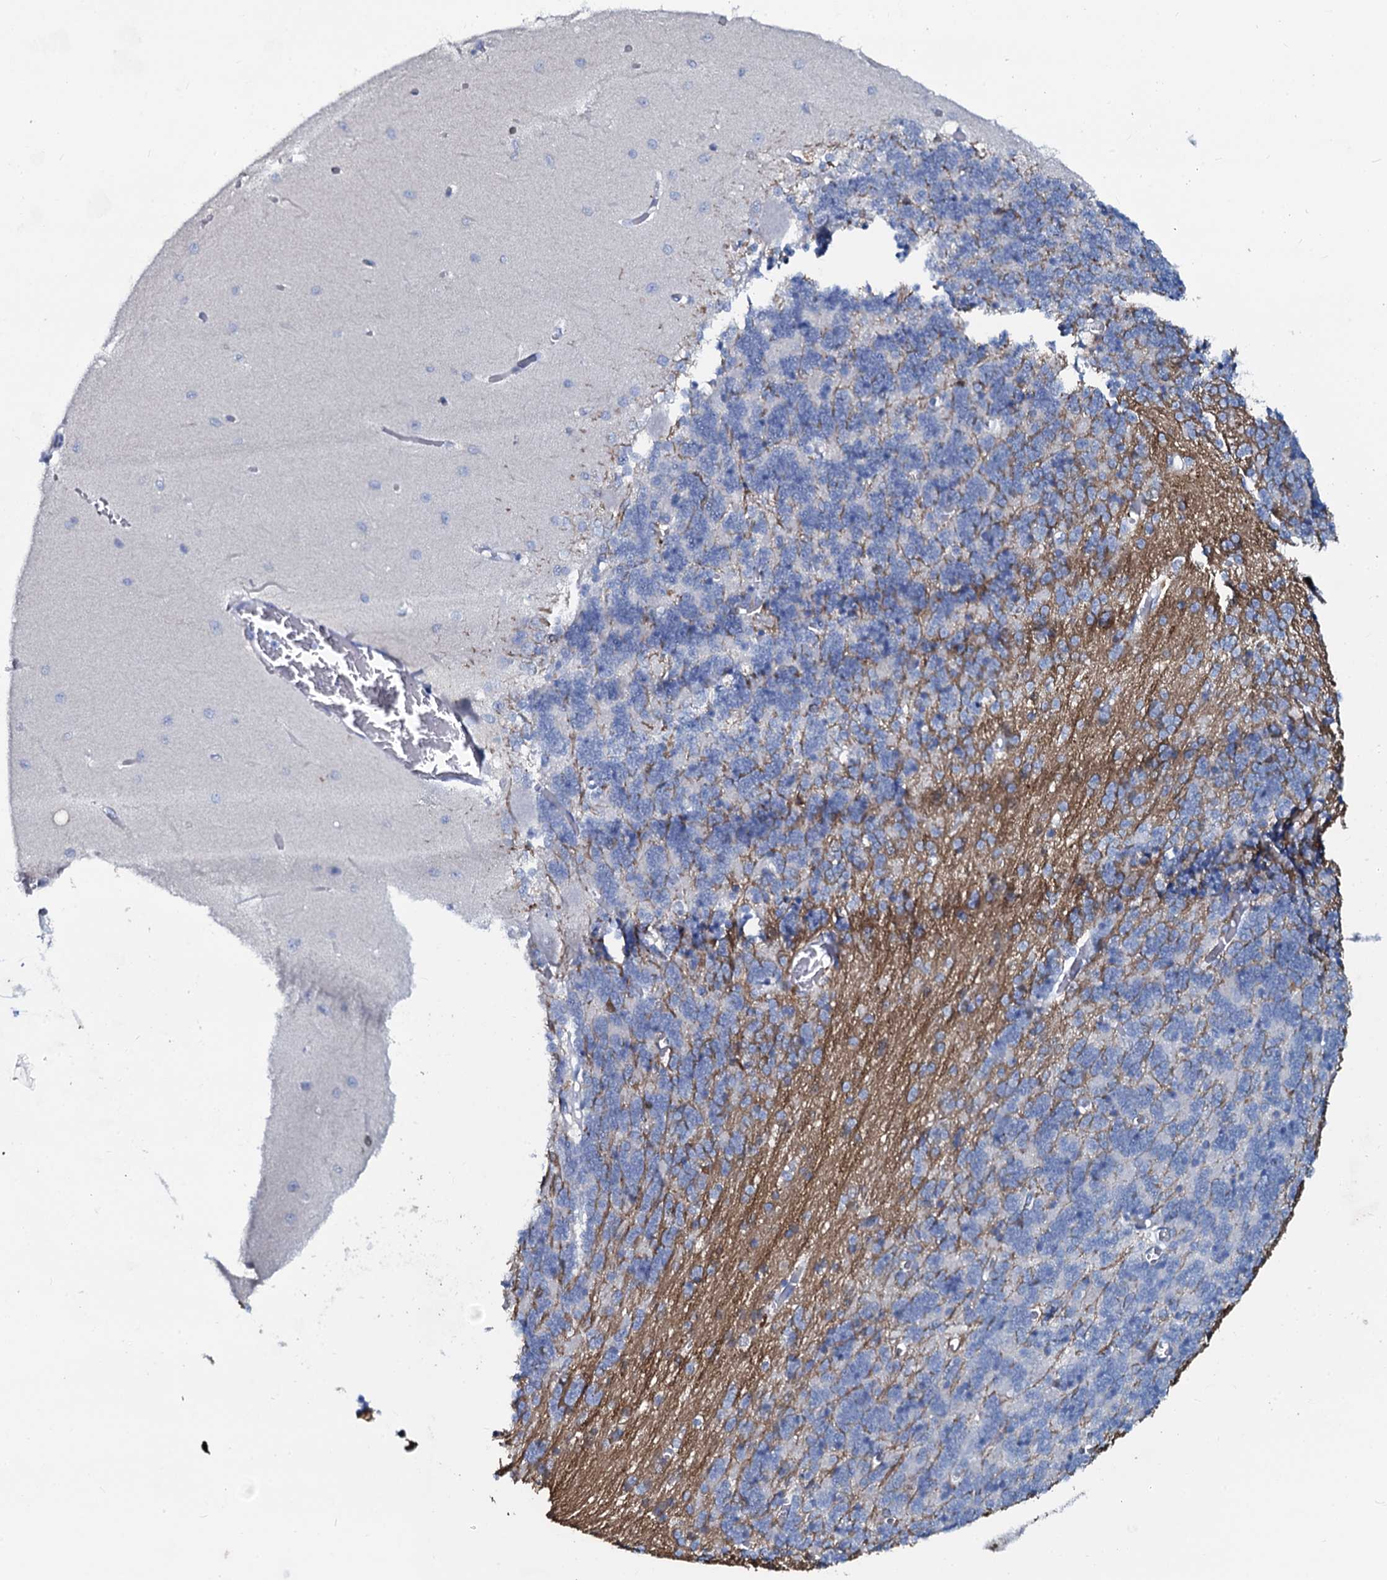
{"staining": {"intensity": "negative", "quantity": "none", "location": "none"}, "tissue": "cerebellum", "cell_type": "Cells in granular layer", "image_type": "normal", "snomed": [{"axis": "morphology", "description": "Normal tissue, NOS"}, {"axis": "topography", "description": "Cerebellum"}], "caption": "There is no significant staining in cells in granular layer of cerebellum. Nuclei are stained in blue.", "gene": "SLC4A7", "patient": {"sex": "male", "age": 37}}